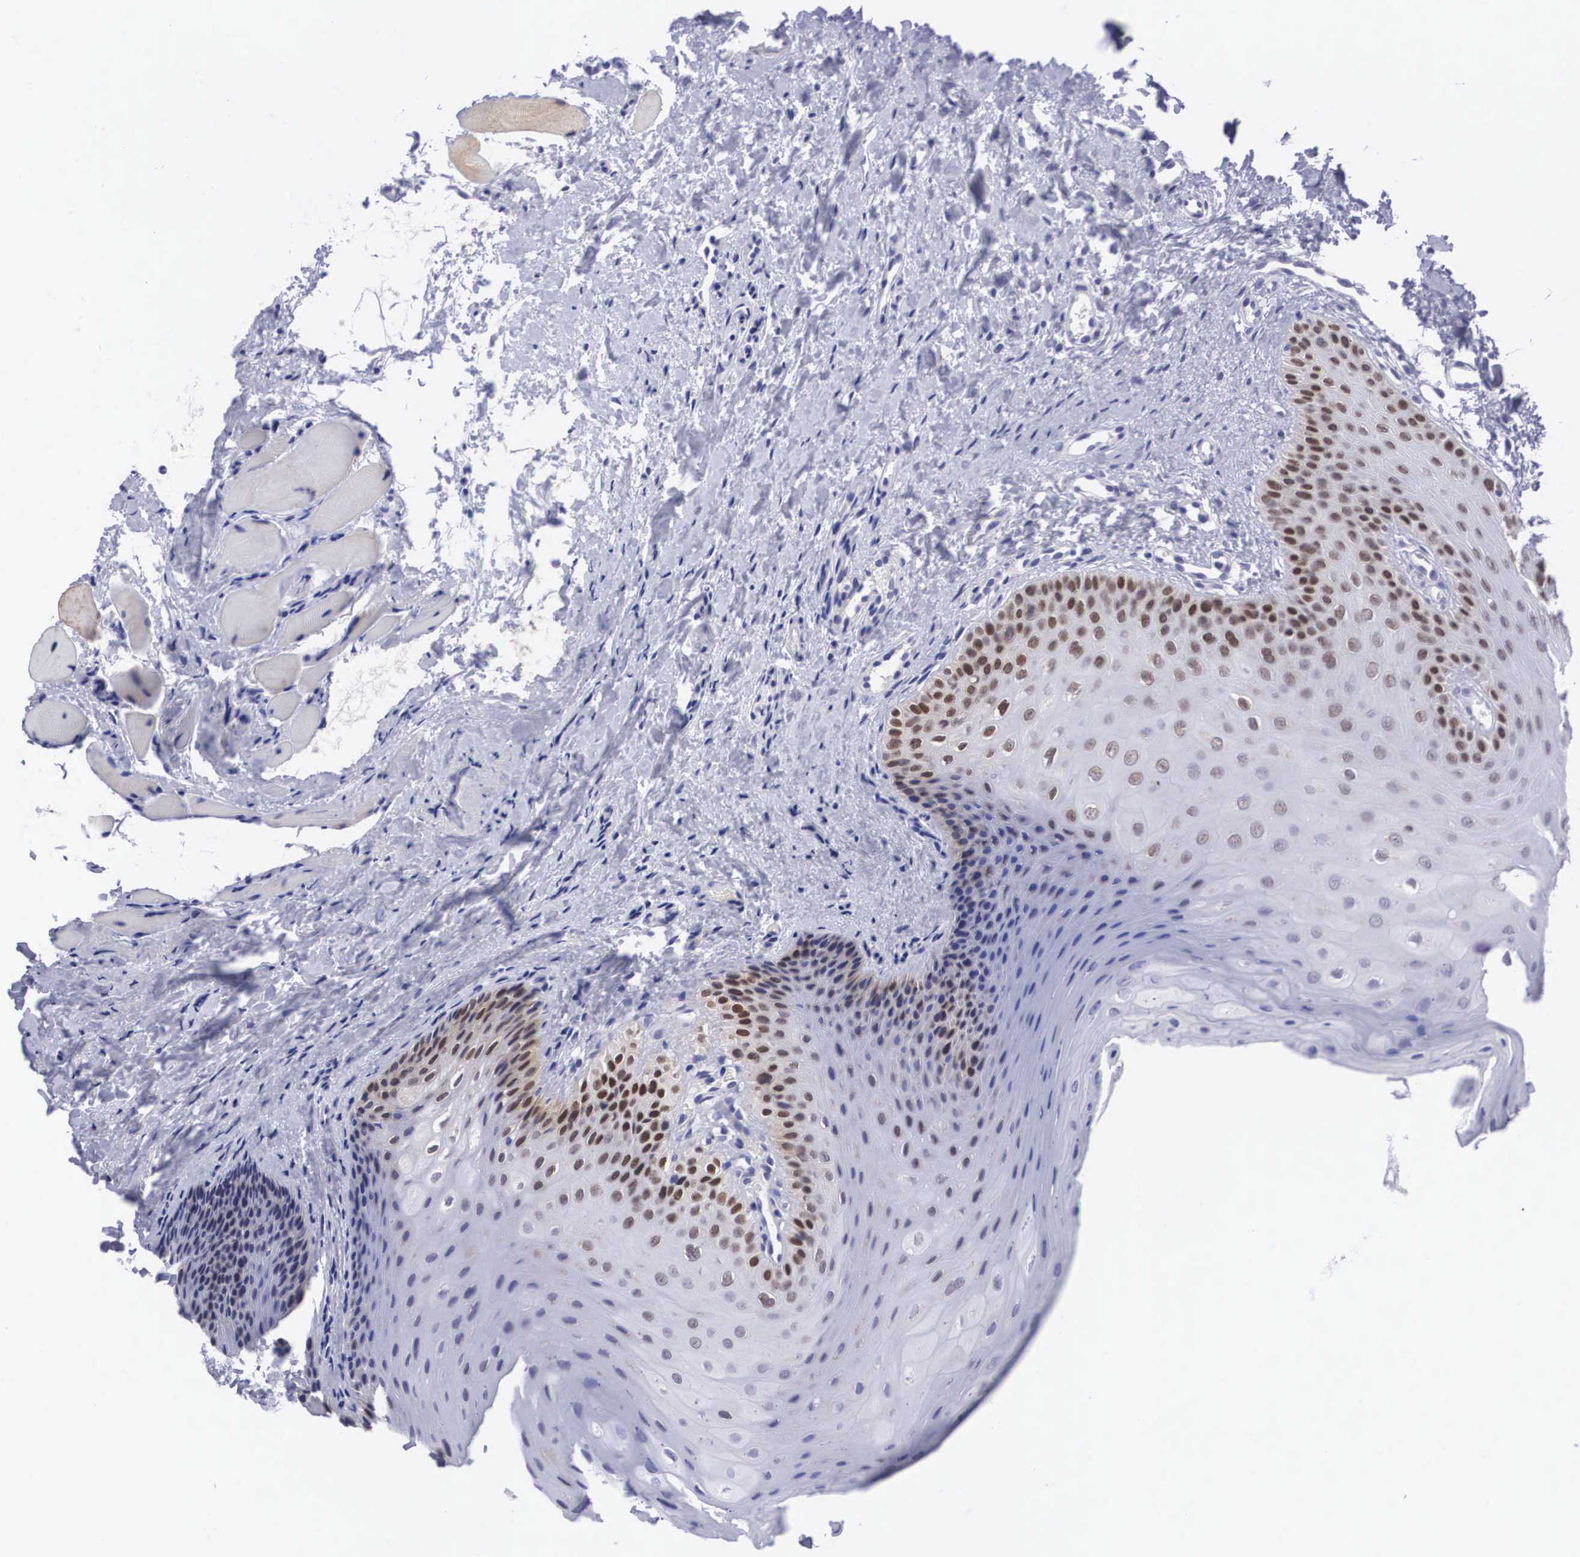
{"staining": {"intensity": "moderate", "quantity": "25%-75%", "location": "nuclear"}, "tissue": "oral mucosa", "cell_type": "Squamous epithelial cells", "image_type": "normal", "snomed": [{"axis": "morphology", "description": "Normal tissue, NOS"}, {"axis": "topography", "description": "Oral tissue"}], "caption": "An IHC micrograph of unremarkable tissue is shown. Protein staining in brown shows moderate nuclear positivity in oral mucosa within squamous epithelial cells. The staining is performed using DAB brown chromogen to label protein expression. The nuclei are counter-stained blue using hematoxylin.", "gene": "SOX11", "patient": {"sex": "female", "age": 23}}